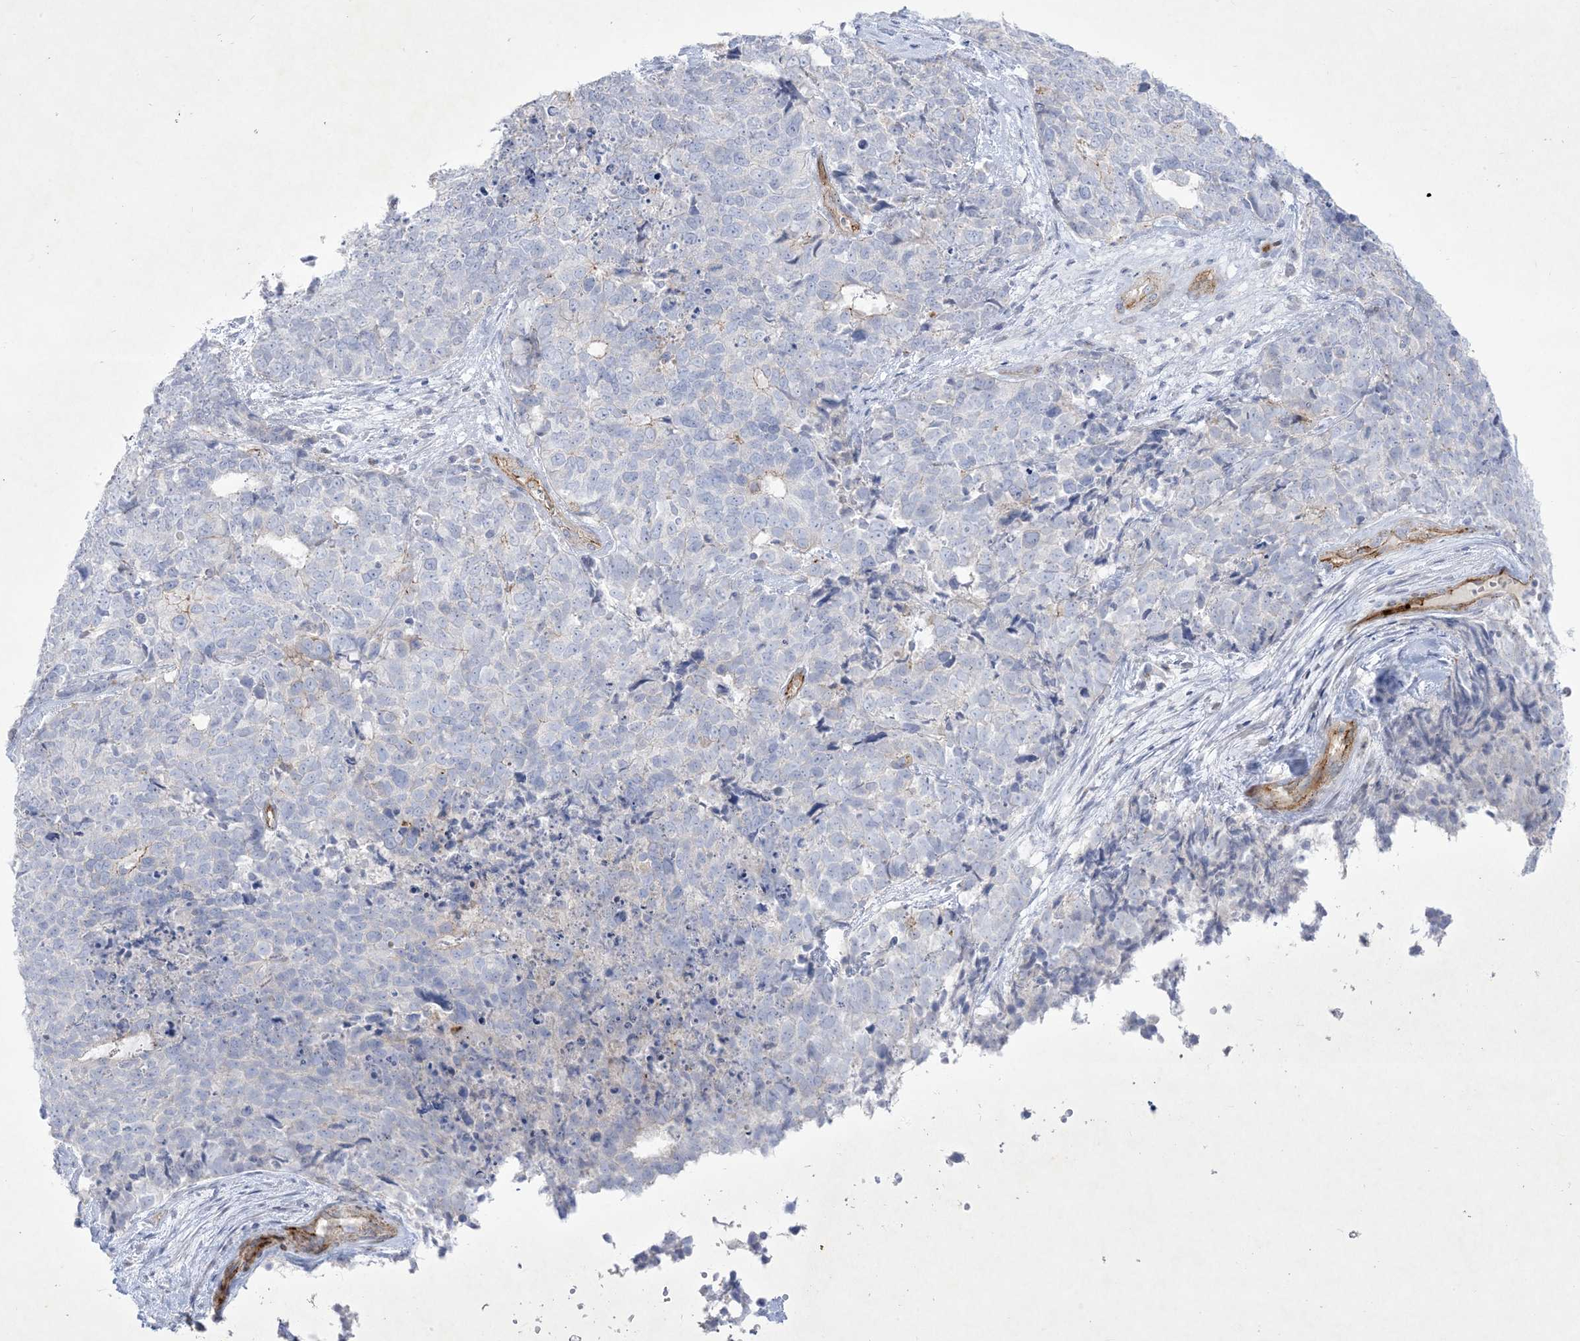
{"staining": {"intensity": "negative", "quantity": "none", "location": "none"}, "tissue": "cervical cancer", "cell_type": "Tumor cells", "image_type": "cancer", "snomed": [{"axis": "morphology", "description": "Squamous cell carcinoma, NOS"}, {"axis": "topography", "description": "Cervix"}], "caption": "An image of human cervical cancer (squamous cell carcinoma) is negative for staining in tumor cells.", "gene": "B3GNT7", "patient": {"sex": "female", "age": 63}}